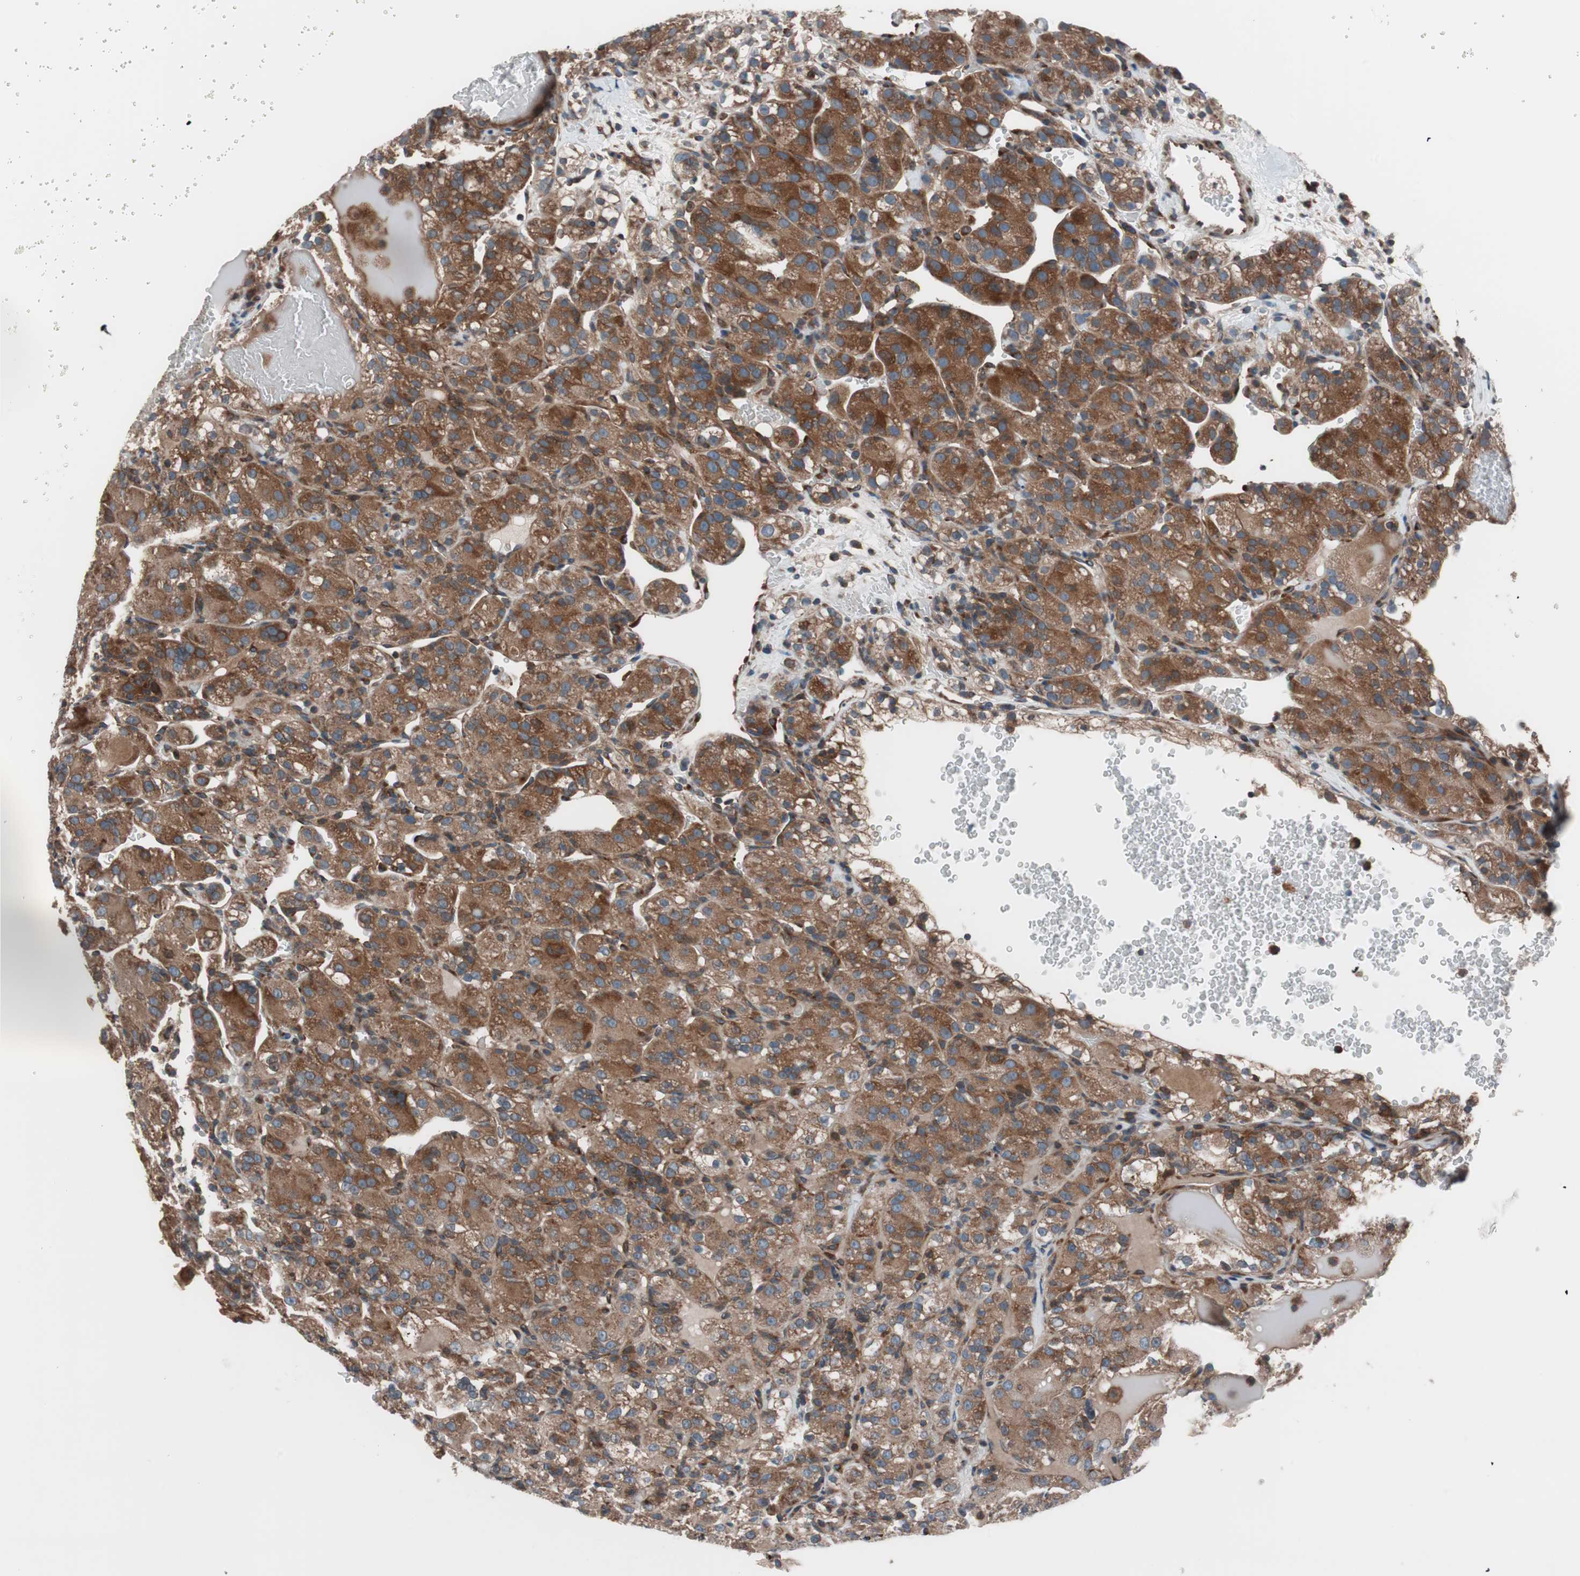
{"staining": {"intensity": "strong", "quantity": ">75%", "location": "cytoplasmic/membranous"}, "tissue": "renal cancer", "cell_type": "Tumor cells", "image_type": "cancer", "snomed": [{"axis": "morphology", "description": "Normal tissue, NOS"}, {"axis": "morphology", "description": "Adenocarcinoma, NOS"}, {"axis": "topography", "description": "Kidney"}], "caption": "Human adenocarcinoma (renal) stained with a protein marker shows strong staining in tumor cells.", "gene": "SEC31A", "patient": {"sex": "male", "age": 61}}